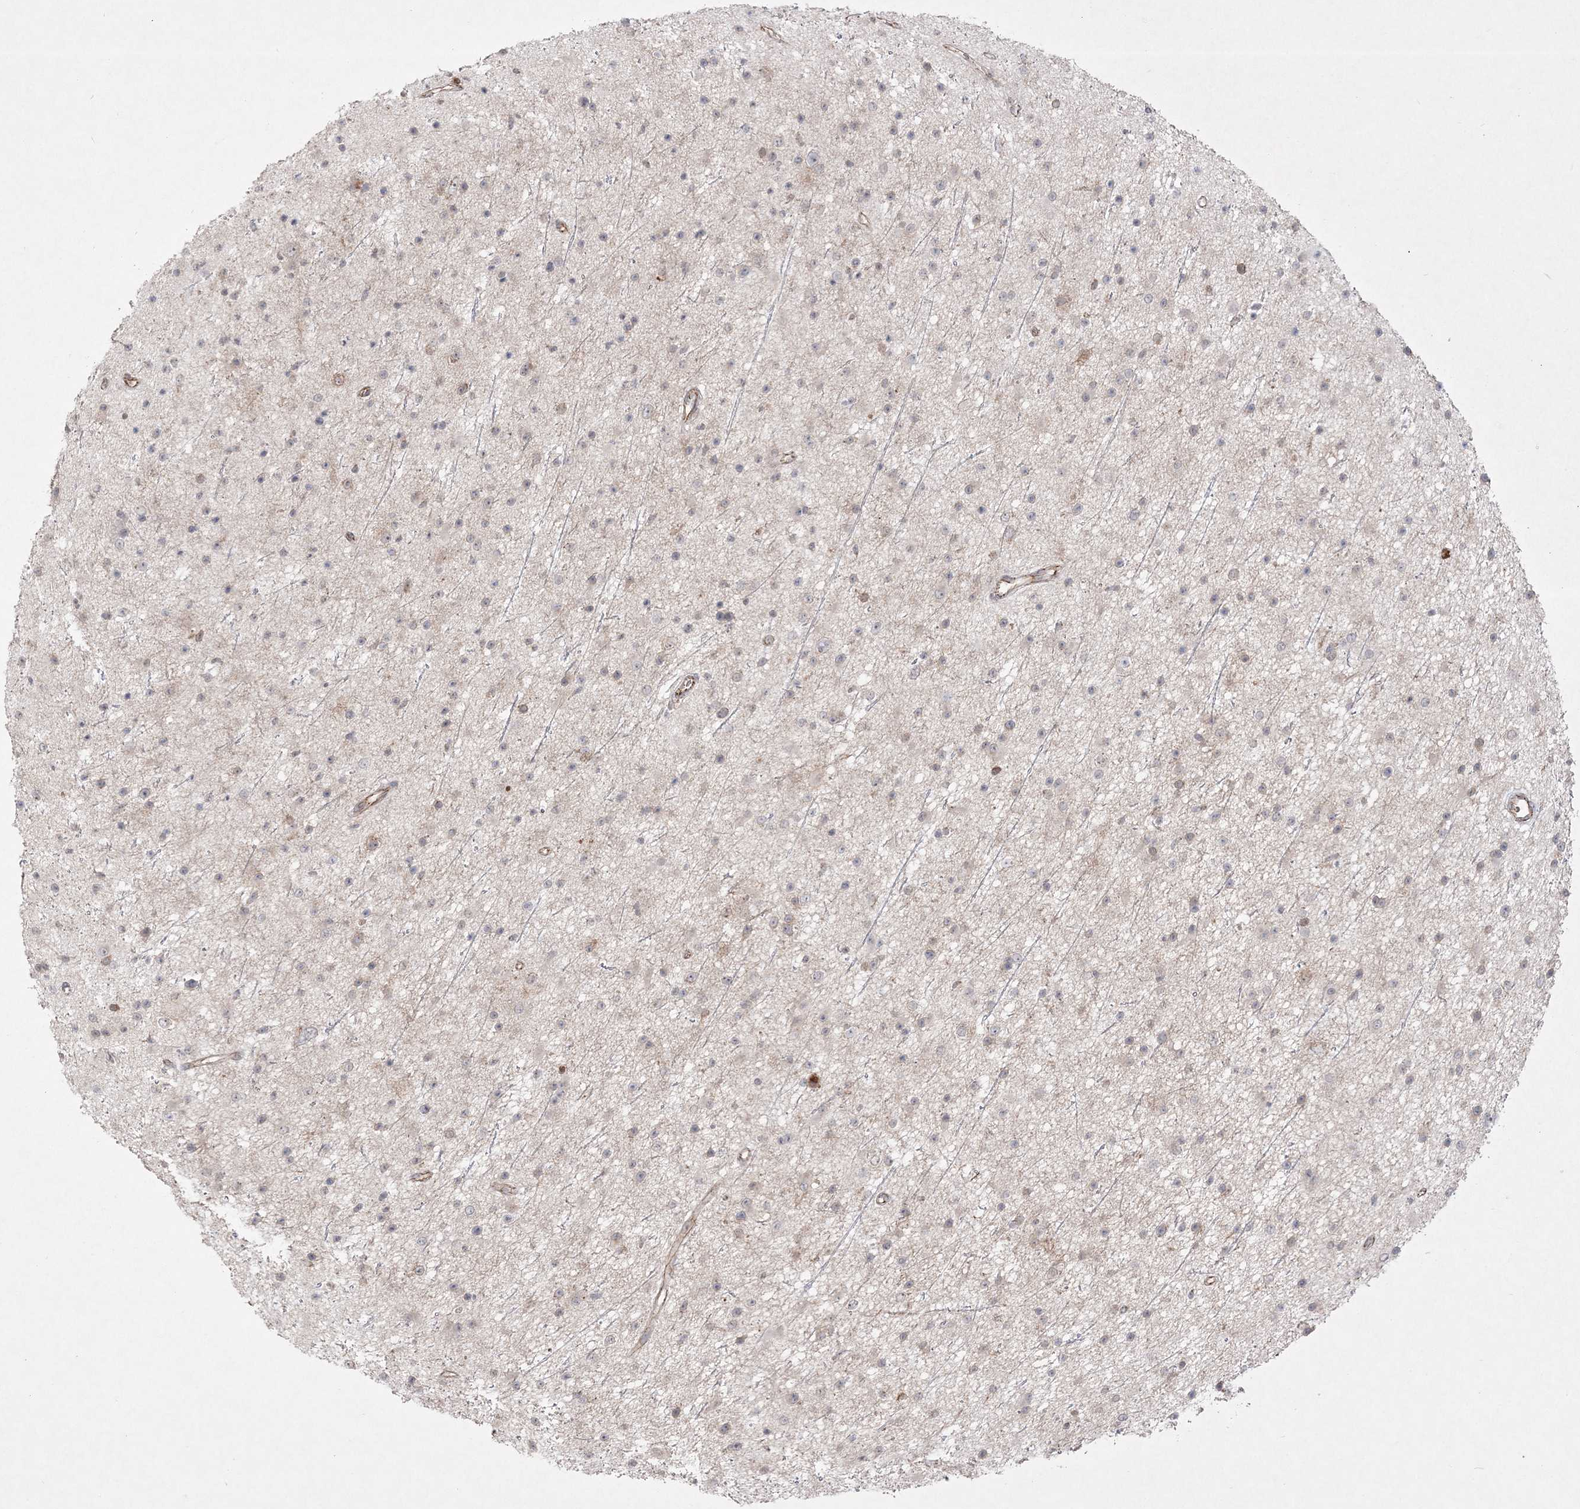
{"staining": {"intensity": "negative", "quantity": "none", "location": "none"}, "tissue": "glioma", "cell_type": "Tumor cells", "image_type": "cancer", "snomed": [{"axis": "morphology", "description": "Glioma, malignant, Low grade"}, {"axis": "topography", "description": "Cerebral cortex"}], "caption": "Immunohistochemical staining of human malignant glioma (low-grade) displays no significant staining in tumor cells.", "gene": "CLNK", "patient": {"sex": "female", "age": 39}}